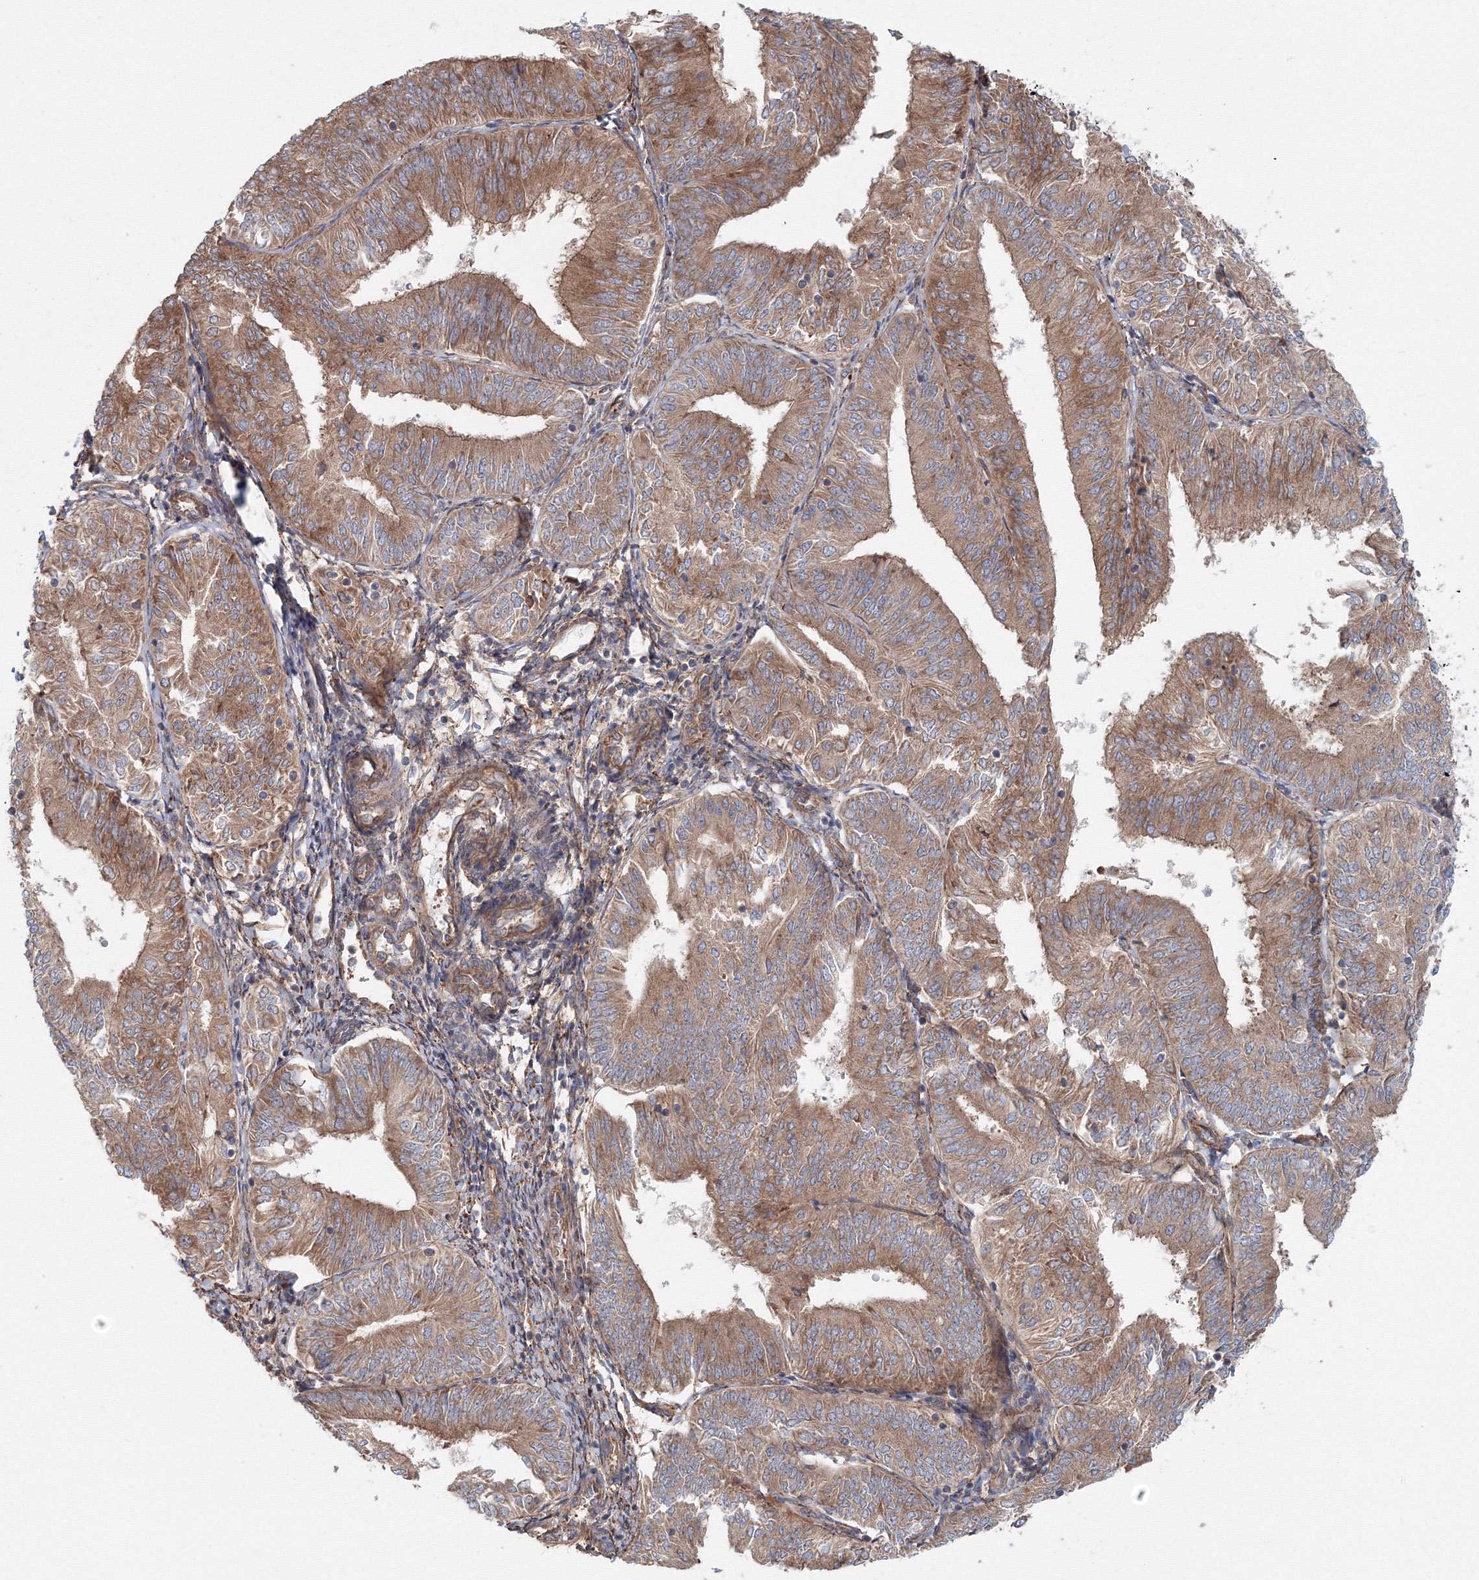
{"staining": {"intensity": "moderate", "quantity": ">75%", "location": "cytoplasmic/membranous"}, "tissue": "endometrial cancer", "cell_type": "Tumor cells", "image_type": "cancer", "snomed": [{"axis": "morphology", "description": "Adenocarcinoma, NOS"}, {"axis": "topography", "description": "Endometrium"}], "caption": "Adenocarcinoma (endometrial) stained for a protein (brown) demonstrates moderate cytoplasmic/membranous positive positivity in about >75% of tumor cells.", "gene": "EXOC1", "patient": {"sex": "female", "age": 58}}